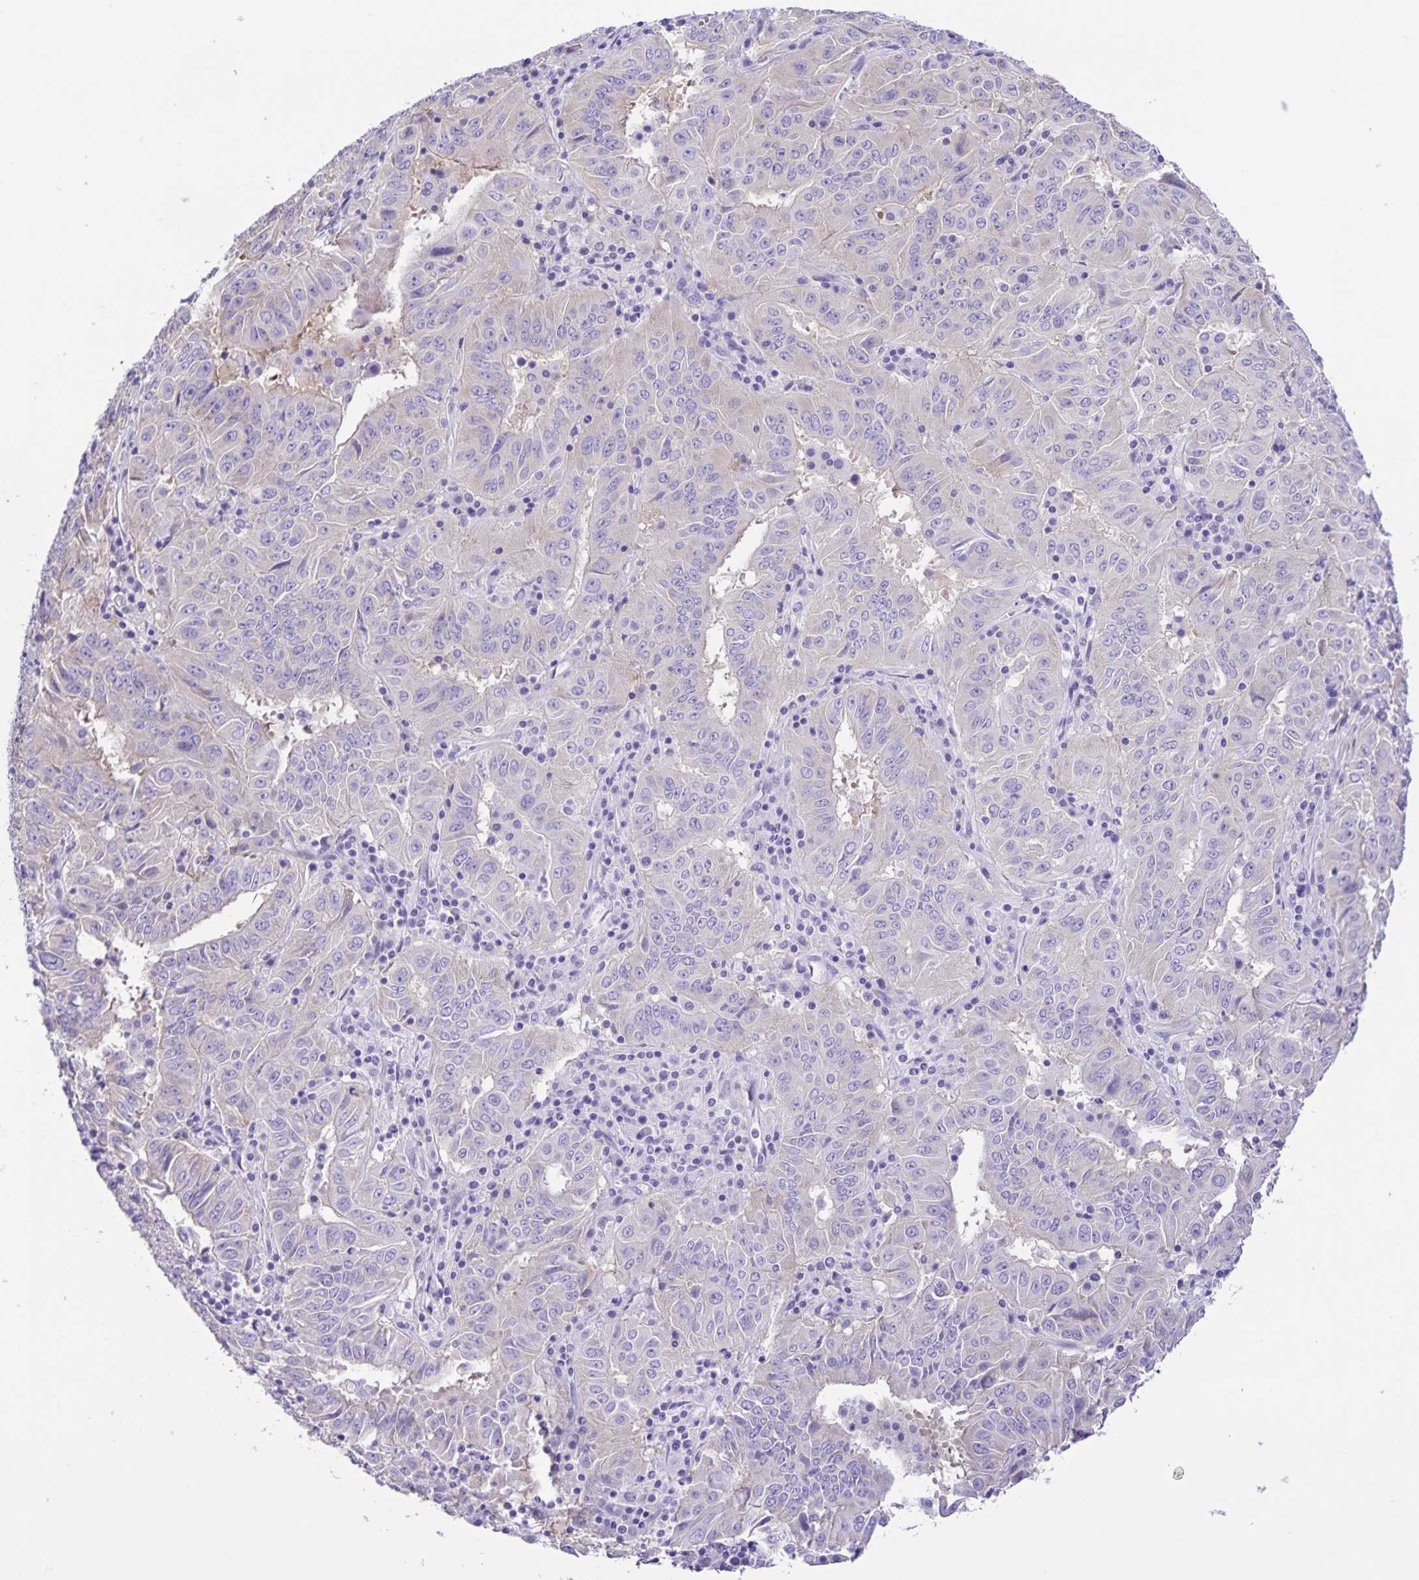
{"staining": {"intensity": "negative", "quantity": "none", "location": "none"}, "tissue": "pancreatic cancer", "cell_type": "Tumor cells", "image_type": "cancer", "snomed": [{"axis": "morphology", "description": "Adenocarcinoma, NOS"}, {"axis": "topography", "description": "Pancreas"}], "caption": "IHC image of human pancreatic cancer (adenocarcinoma) stained for a protein (brown), which demonstrates no staining in tumor cells.", "gene": "CAPSL", "patient": {"sex": "male", "age": 63}}